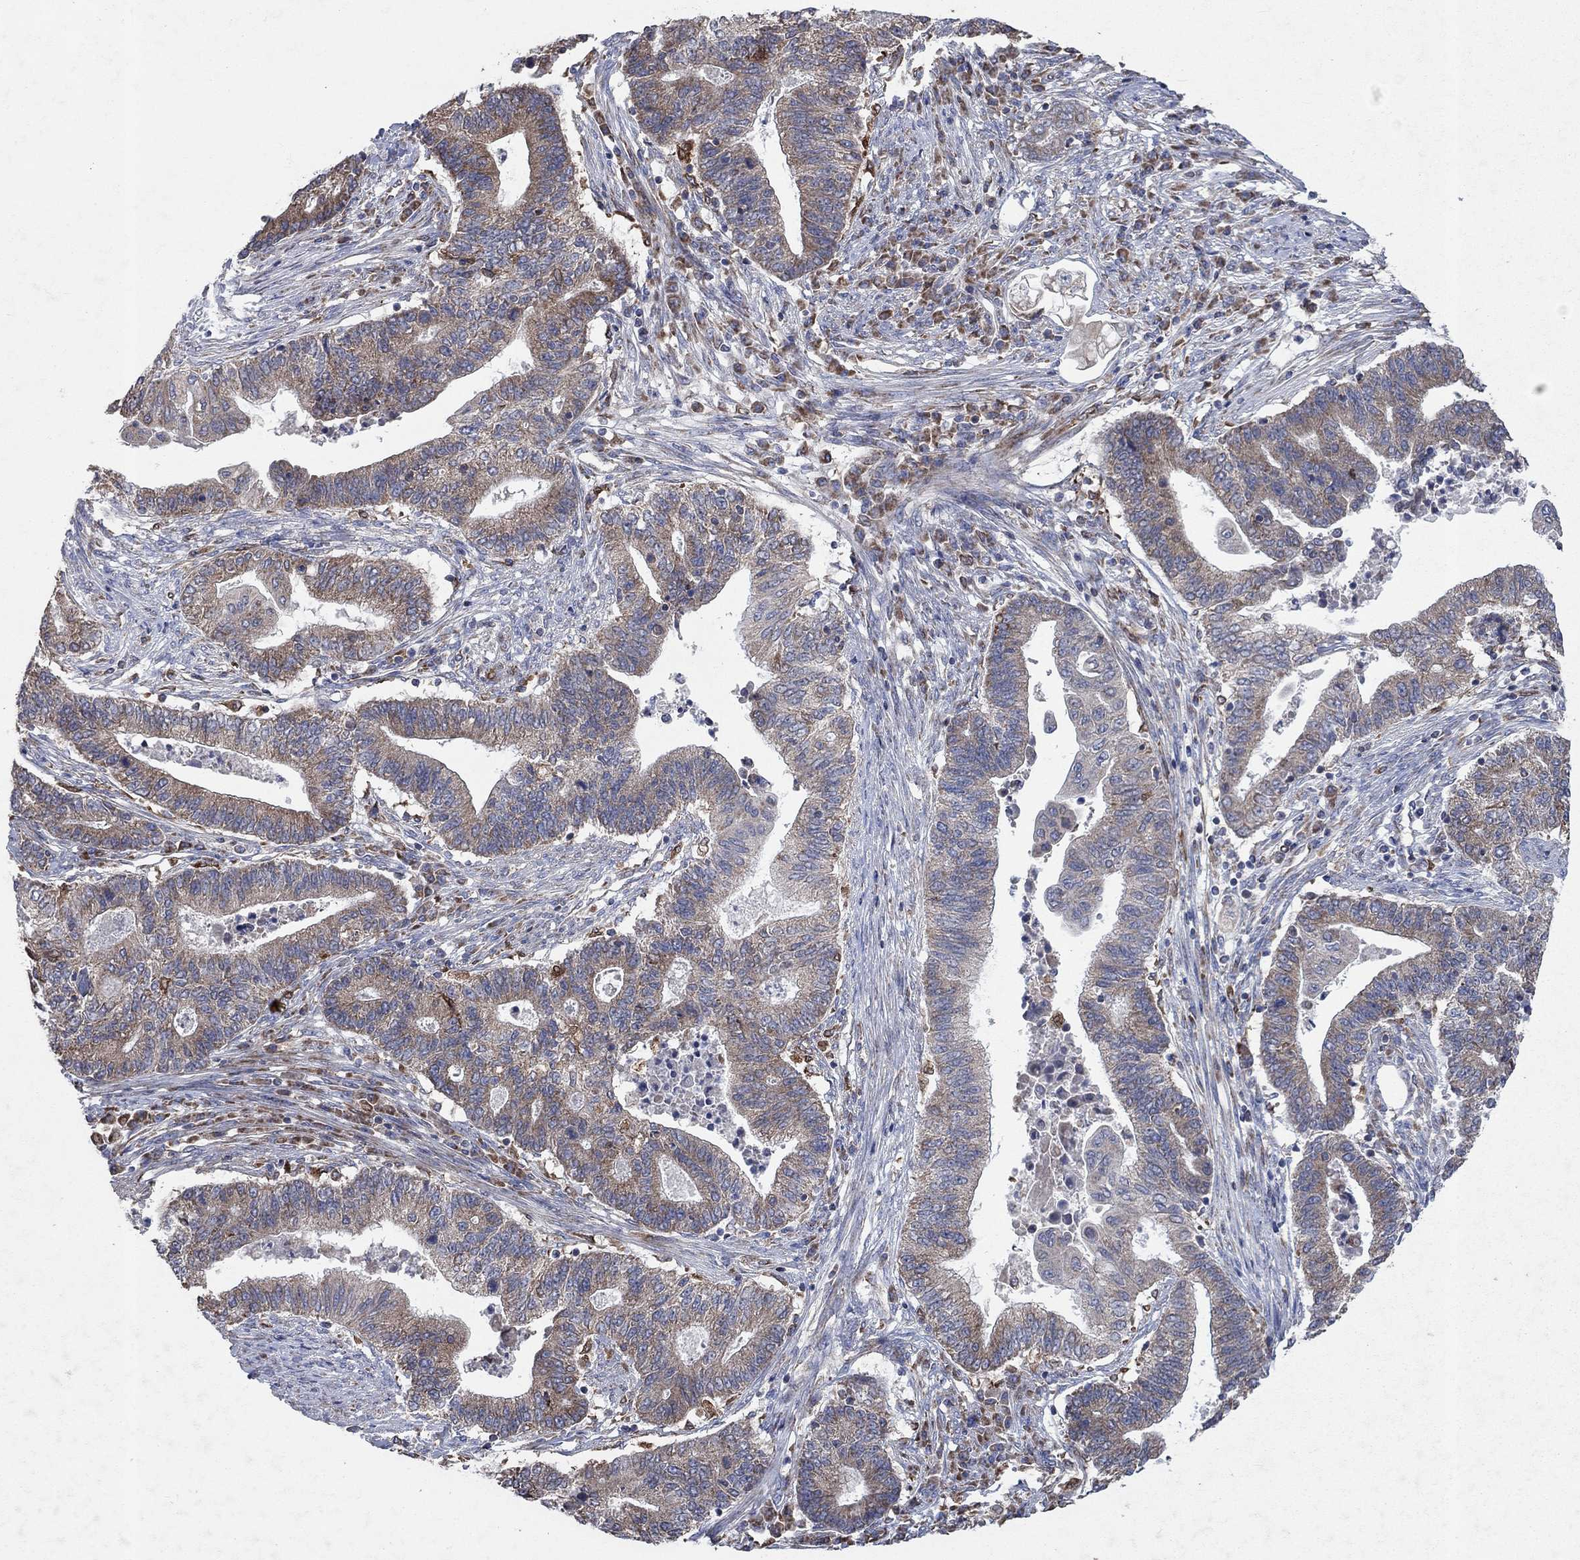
{"staining": {"intensity": "weak", "quantity": ">75%", "location": "cytoplasmic/membranous"}, "tissue": "endometrial cancer", "cell_type": "Tumor cells", "image_type": "cancer", "snomed": [{"axis": "morphology", "description": "Adenocarcinoma, NOS"}, {"axis": "topography", "description": "Uterus"}, {"axis": "topography", "description": "Endometrium"}], "caption": "DAB immunohistochemical staining of human adenocarcinoma (endometrial) displays weak cytoplasmic/membranous protein positivity in about >75% of tumor cells.", "gene": "NCEH1", "patient": {"sex": "female", "age": 54}}